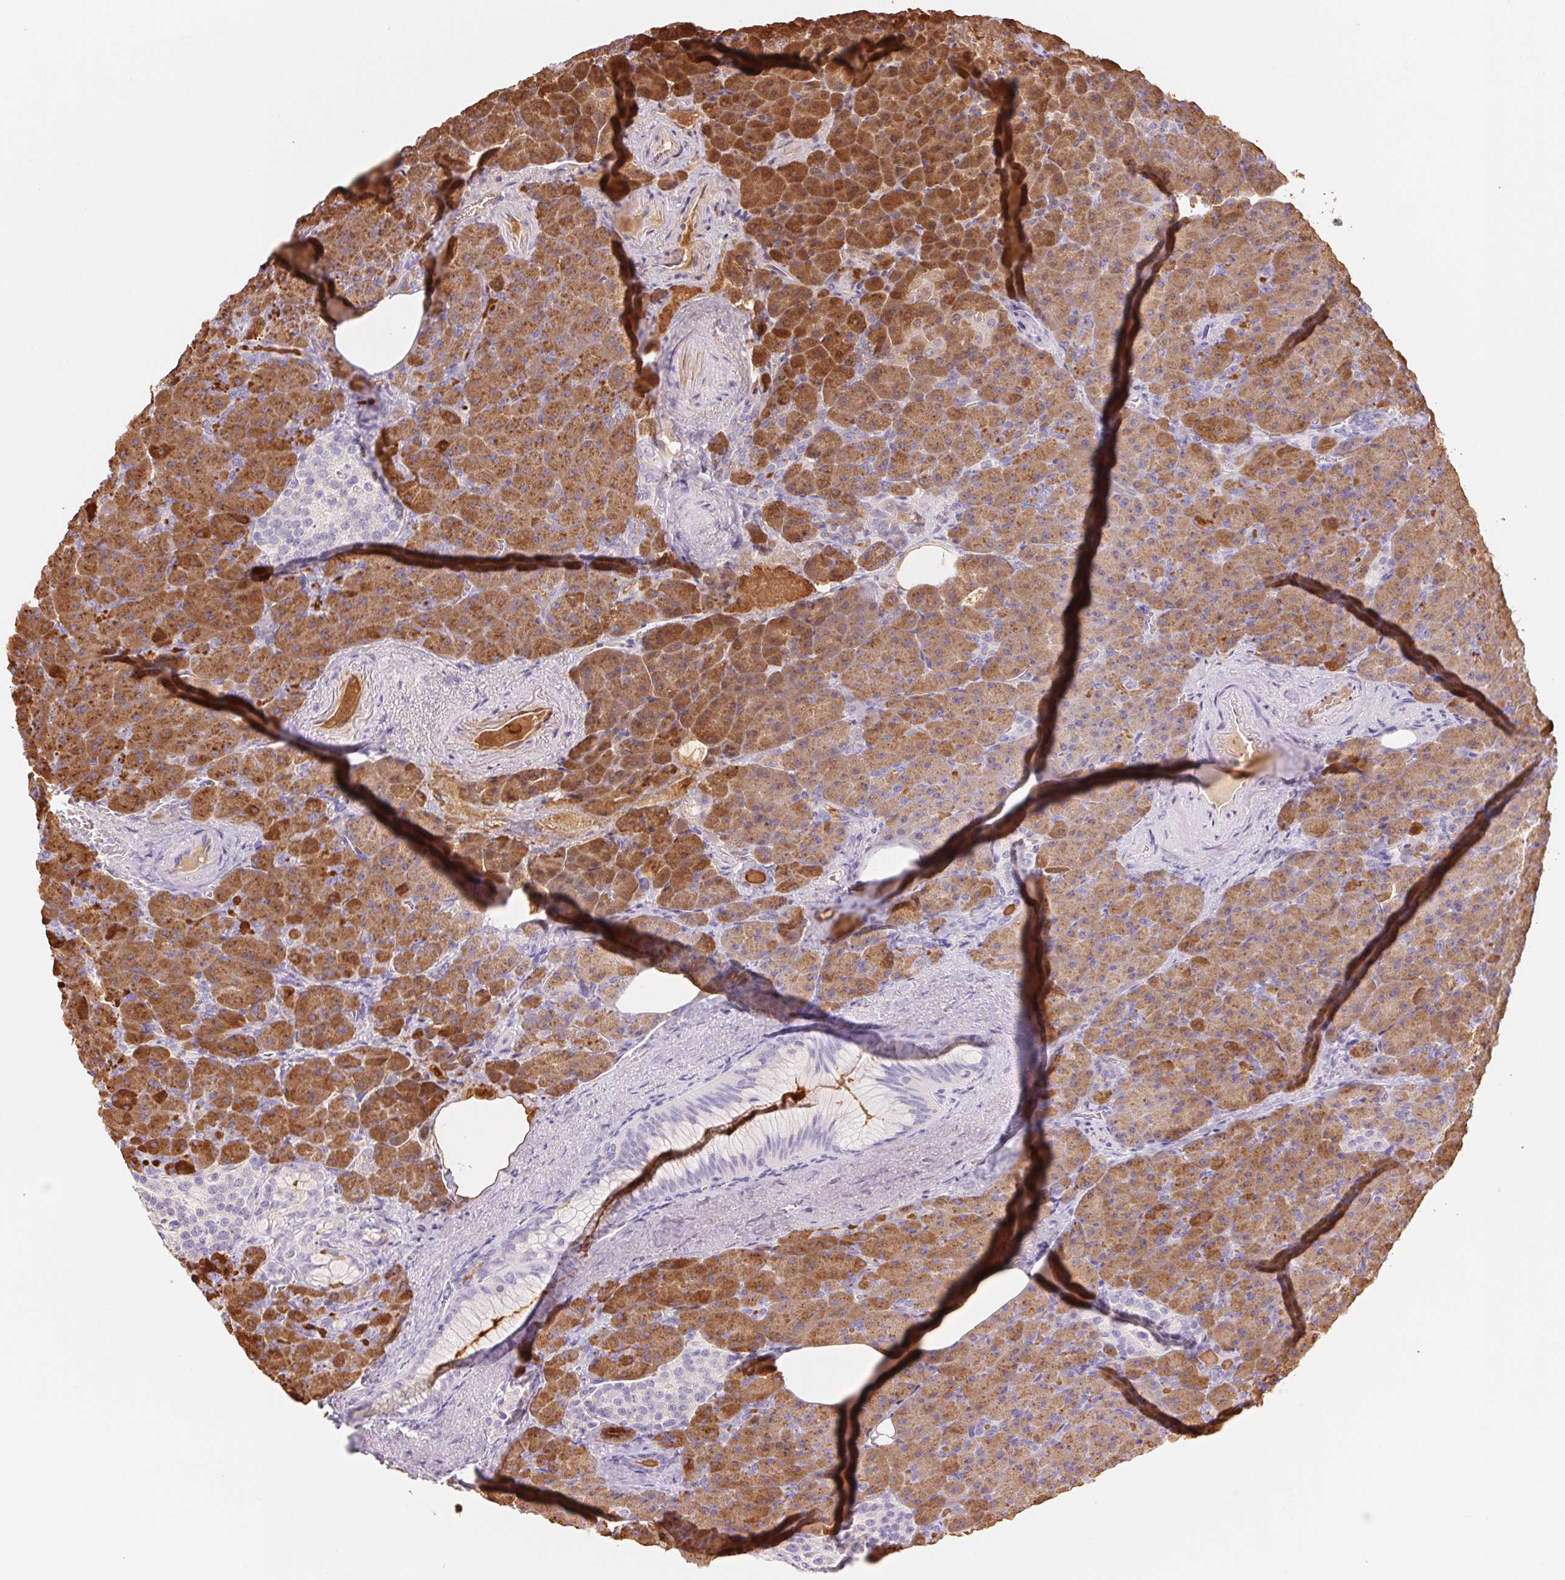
{"staining": {"intensity": "strong", "quantity": ">75%", "location": "cytoplasmic/membranous"}, "tissue": "pancreas", "cell_type": "Exocrine glandular cells", "image_type": "normal", "snomed": [{"axis": "morphology", "description": "Normal tissue, NOS"}, {"axis": "topography", "description": "Pancreas"}], "caption": "Approximately >75% of exocrine glandular cells in benign pancreas display strong cytoplasmic/membranous protein positivity as visualized by brown immunohistochemical staining.", "gene": "PNLIP", "patient": {"sex": "female", "age": 74}}